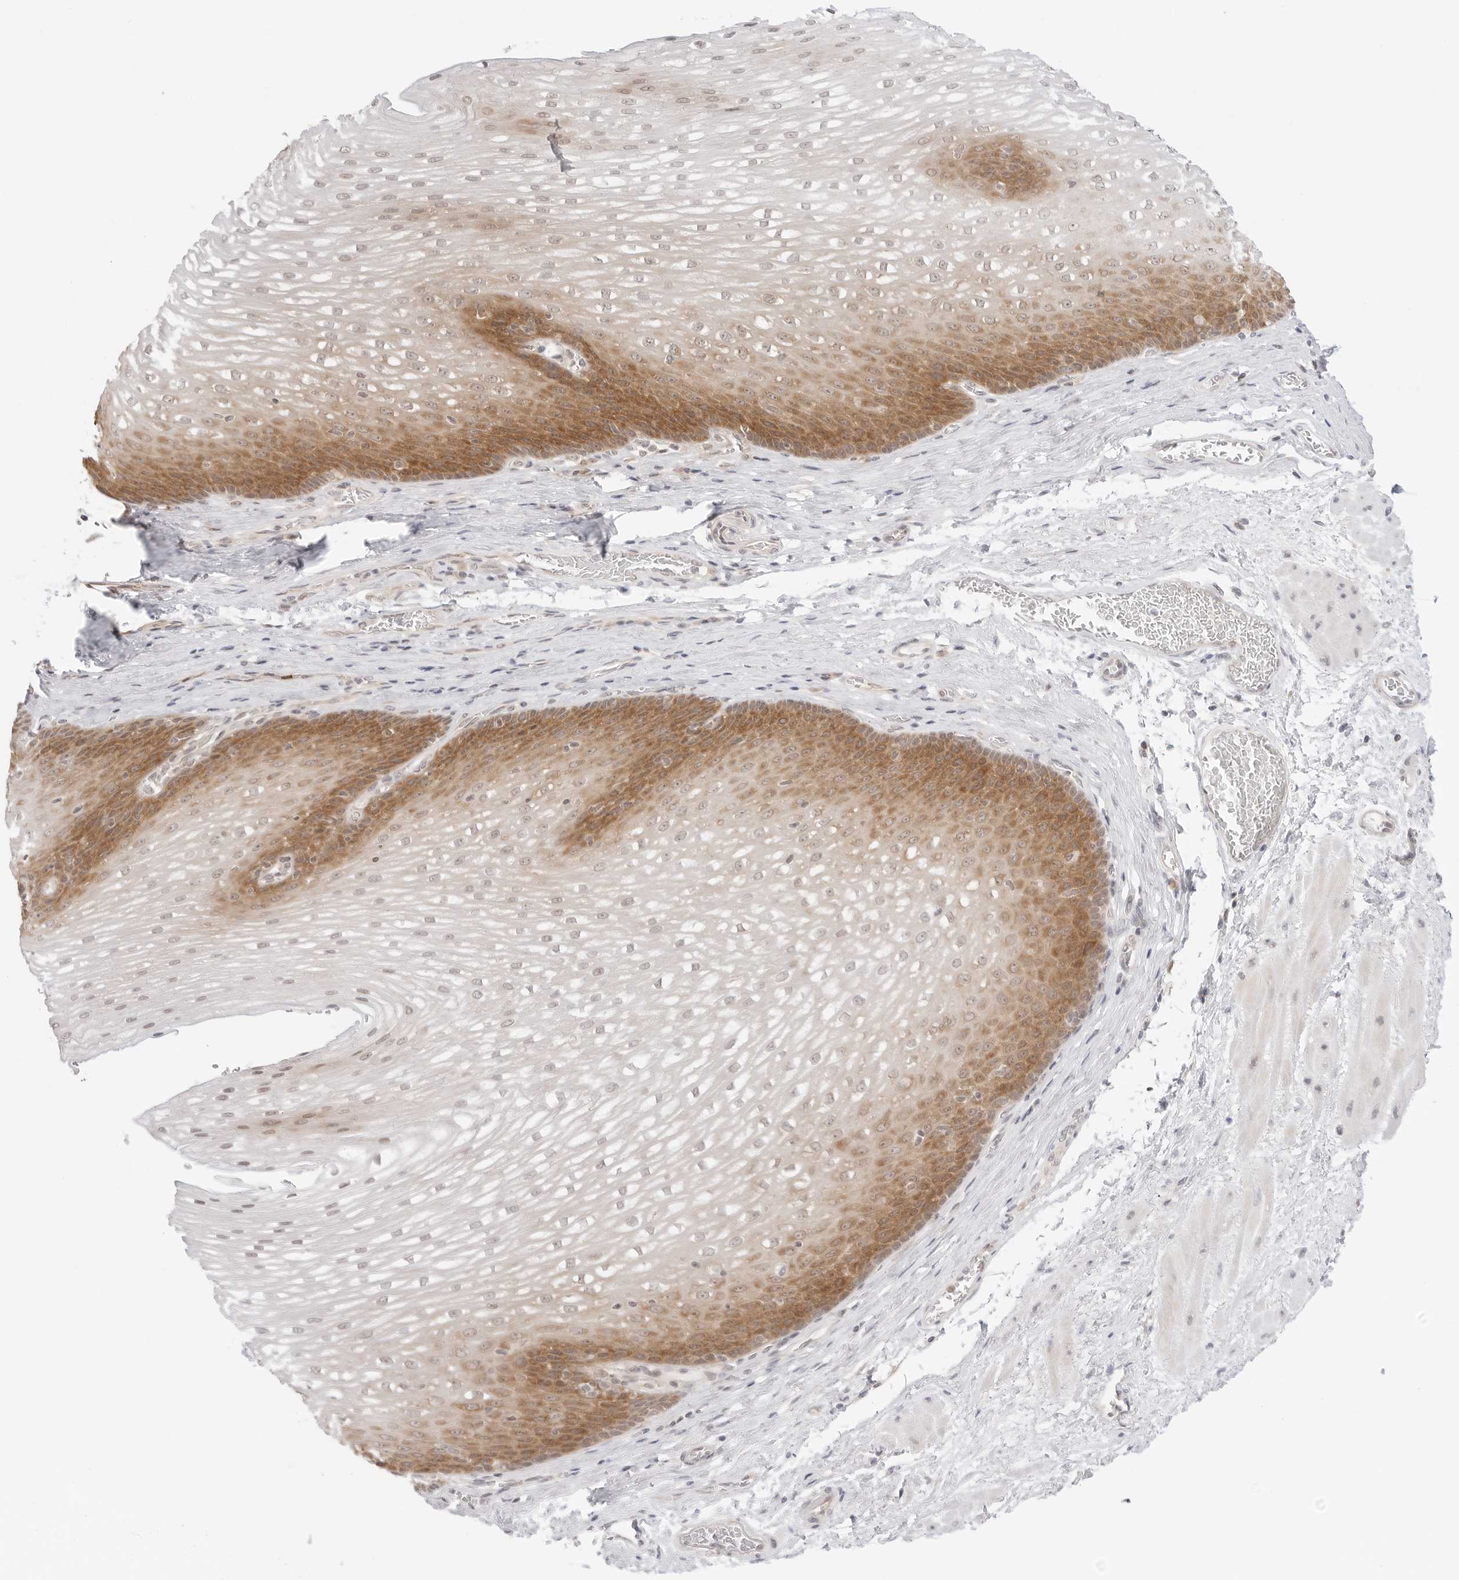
{"staining": {"intensity": "moderate", "quantity": "25%-75%", "location": "cytoplasmic/membranous"}, "tissue": "esophagus", "cell_type": "Squamous epithelial cells", "image_type": "normal", "snomed": [{"axis": "morphology", "description": "Normal tissue, NOS"}, {"axis": "topography", "description": "Esophagus"}], "caption": "Immunohistochemical staining of benign esophagus demonstrates 25%-75% levels of moderate cytoplasmic/membranous protein staining in approximately 25%-75% of squamous epithelial cells. (DAB (3,3'-diaminobenzidine) = brown stain, brightfield microscopy at high magnification).", "gene": "NUDC", "patient": {"sex": "male", "age": 48}}